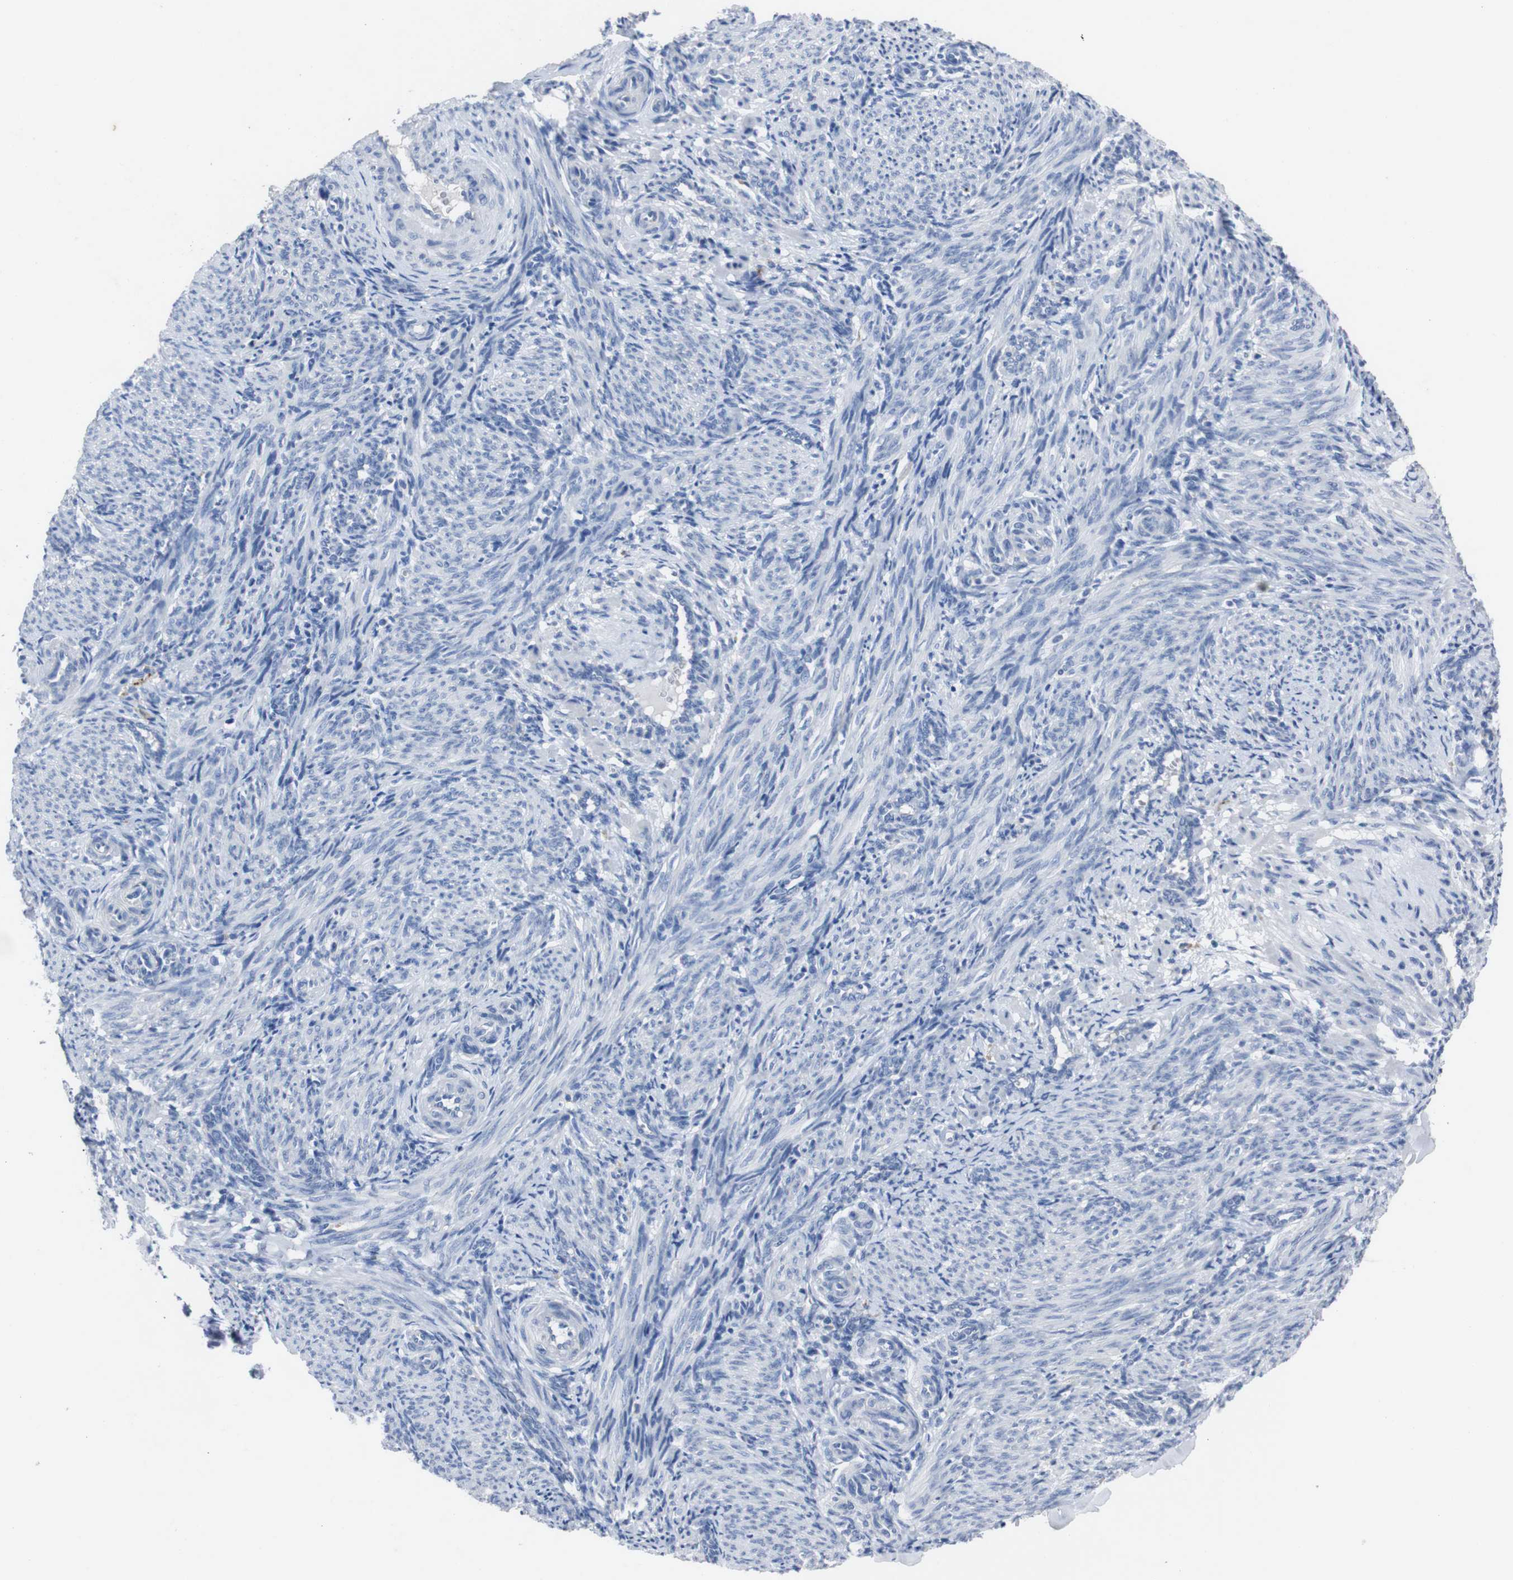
{"staining": {"intensity": "negative", "quantity": "none", "location": "none"}, "tissue": "smooth muscle", "cell_type": "Smooth muscle cells", "image_type": "normal", "snomed": [{"axis": "morphology", "description": "Normal tissue, NOS"}, {"axis": "topography", "description": "Endometrium"}], "caption": "This is a image of IHC staining of benign smooth muscle, which shows no expression in smooth muscle cells. (Immunohistochemistry (ihc), brightfield microscopy, high magnification).", "gene": "GJB2", "patient": {"sex": "female", "age": 33}}